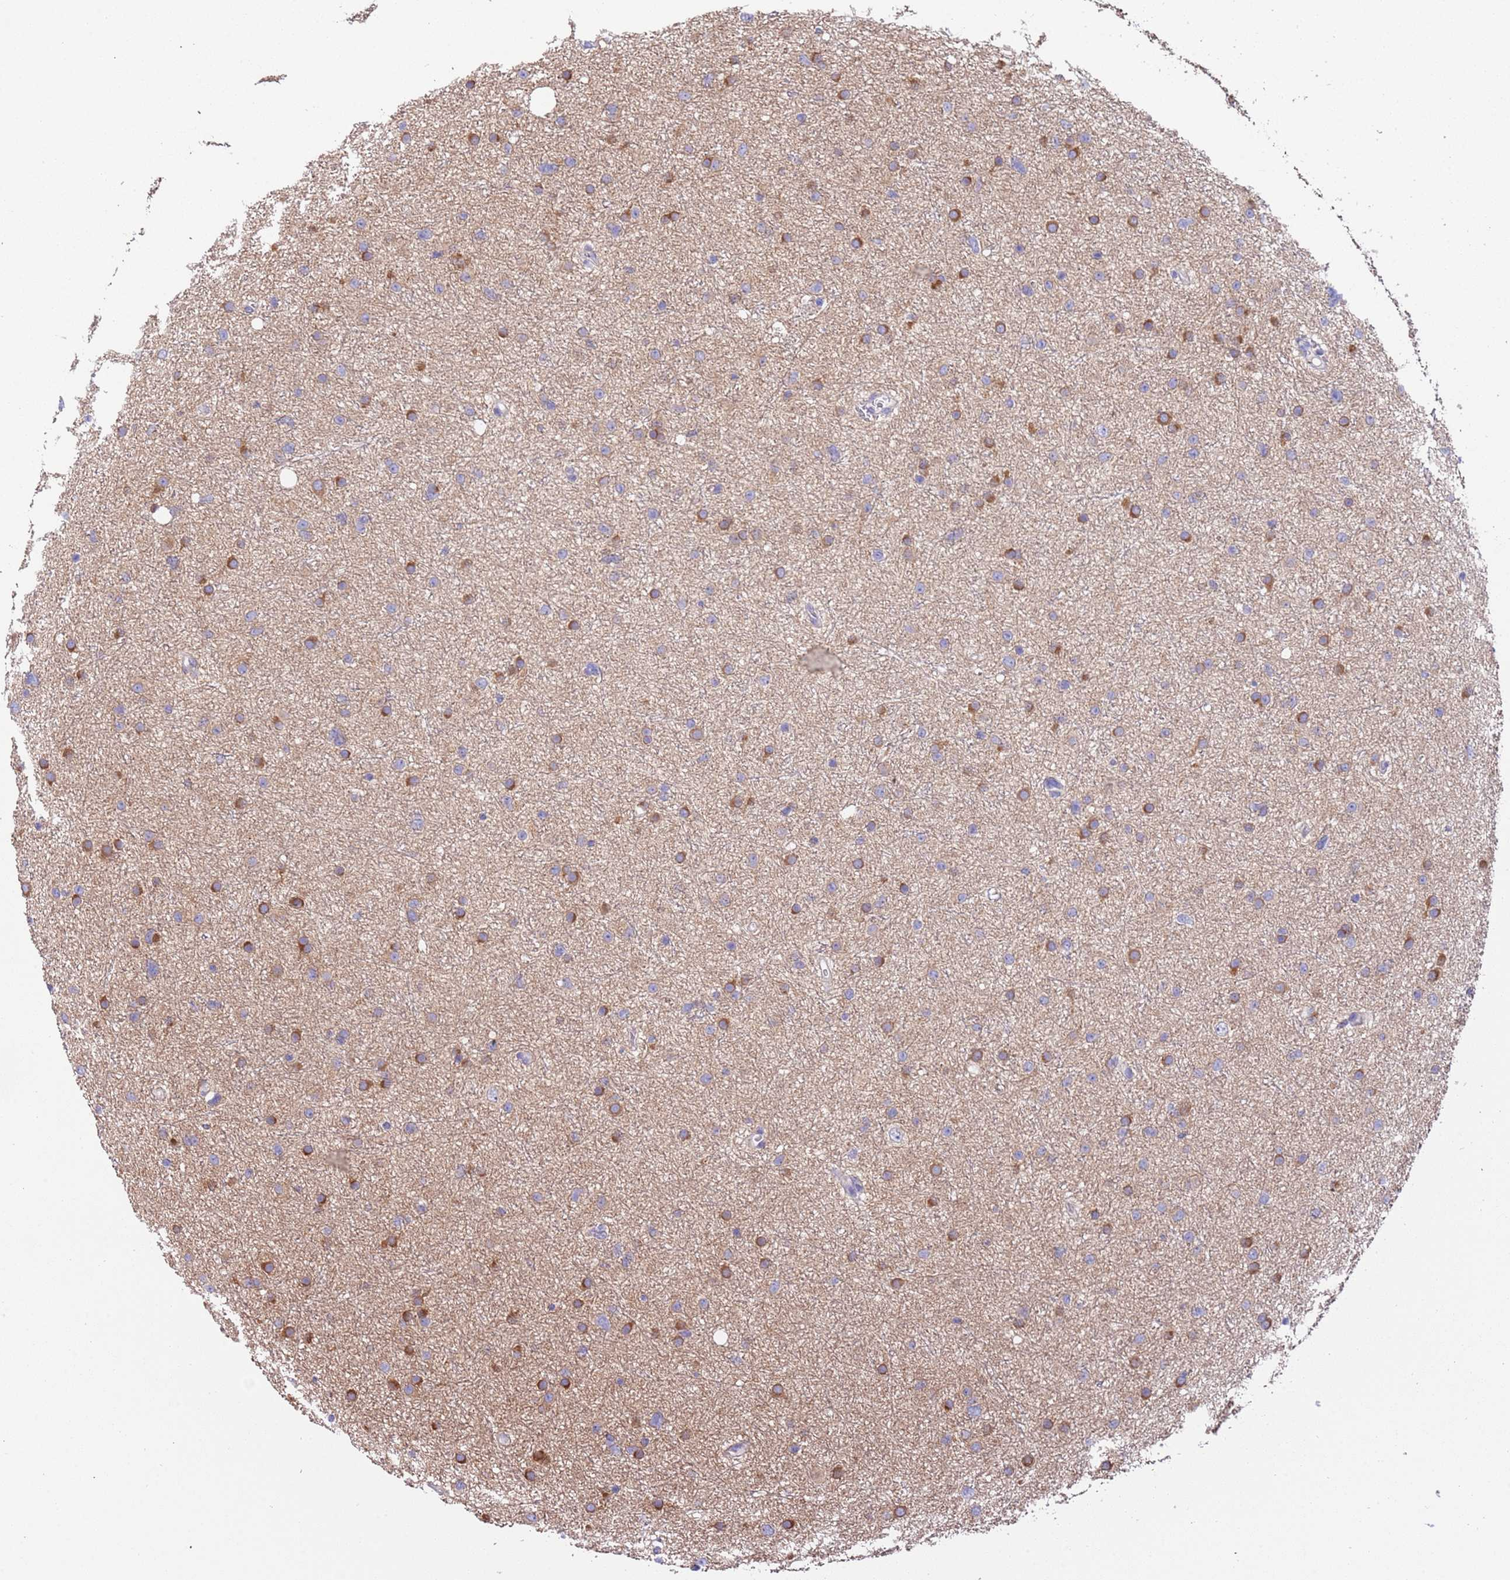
{"staining": {"intensity": "strong", "quantity": ">75%", "location": "cytoplasmic/membranous"}, "tissue": "glioma", "cell_type": "Tumor cells", "image_type": "cancer", "snomed": [{"axis": "morphology", "description": "Glioma, malignant, Low grade"}, {"axis": "topography", "description": "Cerebral cortex"}], "caption": "Glioma was stained to show a protein in brown. There is high levels of strong cytoplasmic/membranous staining in approximately >75% of tumor cells.", "gene": "LAMB4", "patient": {"sex": "female", "age": 39}}